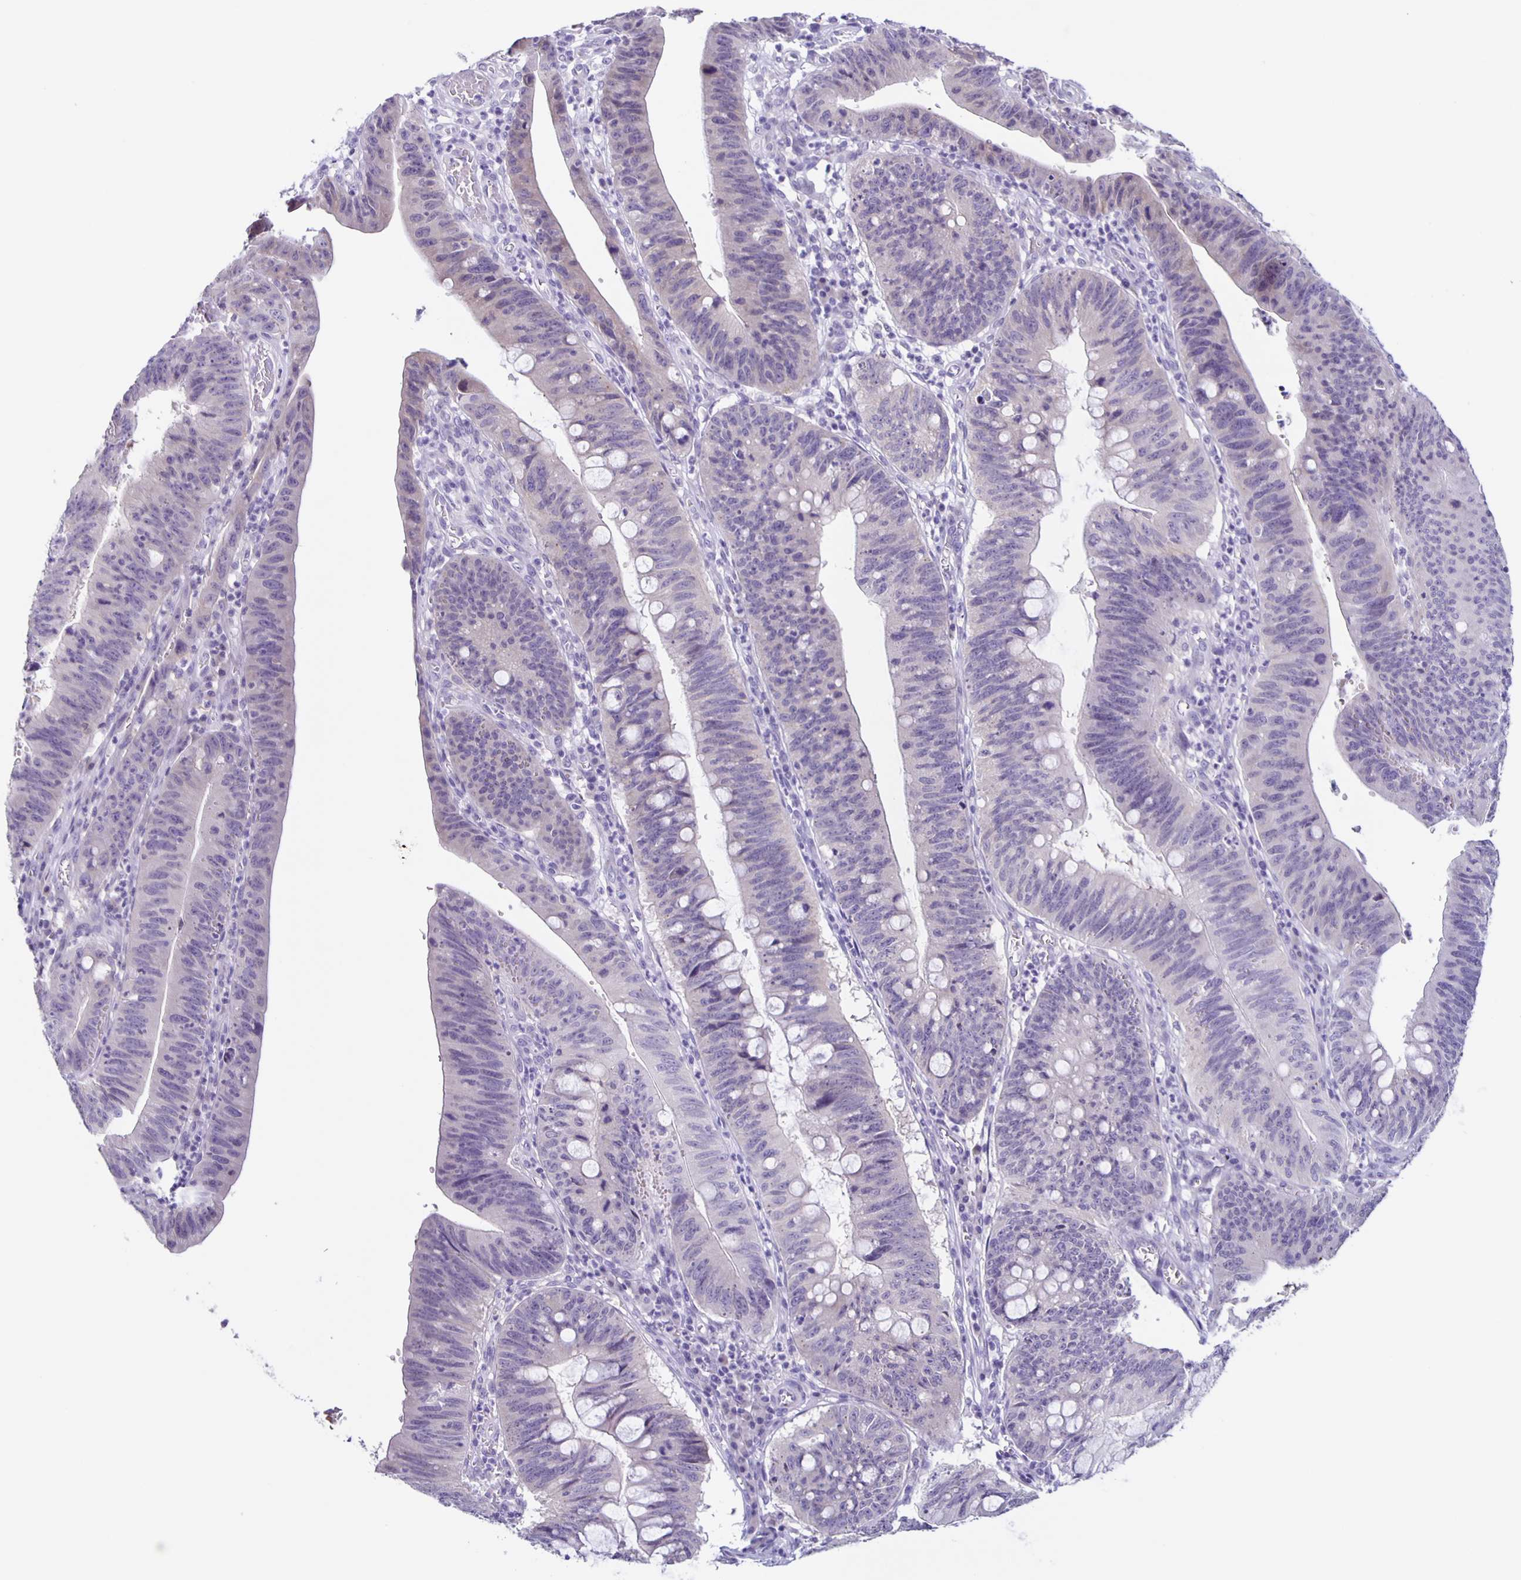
{"staining": {"intensity": "negative", "quantity": "none", "location": "none"}, "tissue": "stomach cancer", "cell_type": "Tumor cells", "image_type": "cancer", "snomed": [{"axis": "morphology", "description": "Adenocarcinoma, NOS"}, {"axis": "topography", "description": "Stomach"}], "caption": "The IHC photomicrograph has no significant positivity in tumor cells of stomach adenocarcinoma tissue.", "gene": "SLC12A3", "patient": {"sex": "male", "age": 59}}